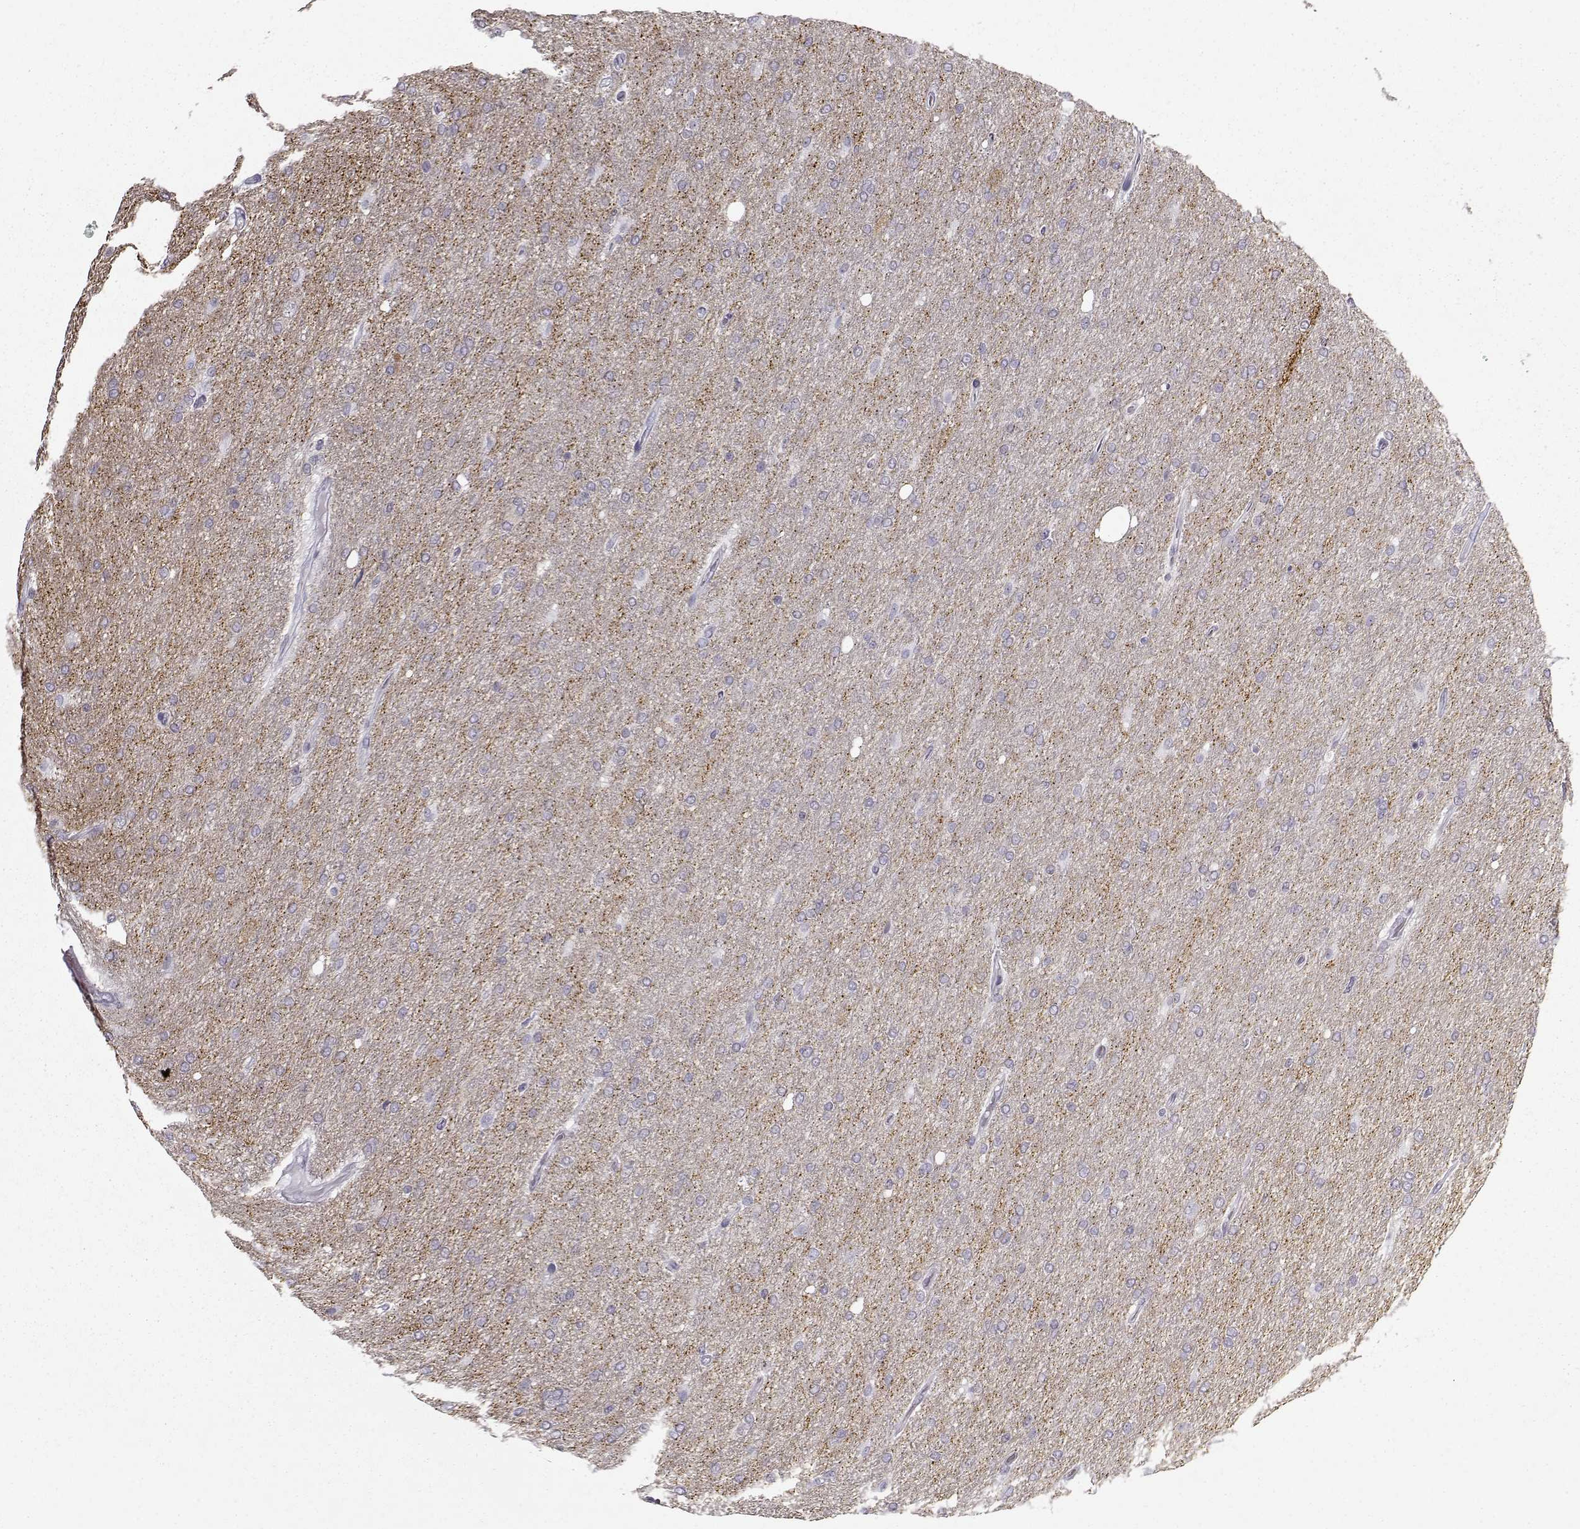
{"staining": {"intensity": "negative", "quantity": "none", "location": "none"}, "tissue": "glioma", "cell_type": "Tumor cells", "image_type": "cancer", "snomed": [{"axis": "morphology", "description": "Glioma, malignant, High grade"}, {"axis": "topography", "description": "Cerebral cortex"}], "caption": "This is a image of IHC staining of glioma, which shows no expression in tumor cells.", "gene": "SNCA", "patient": {"sex": "male", "age": 70}}